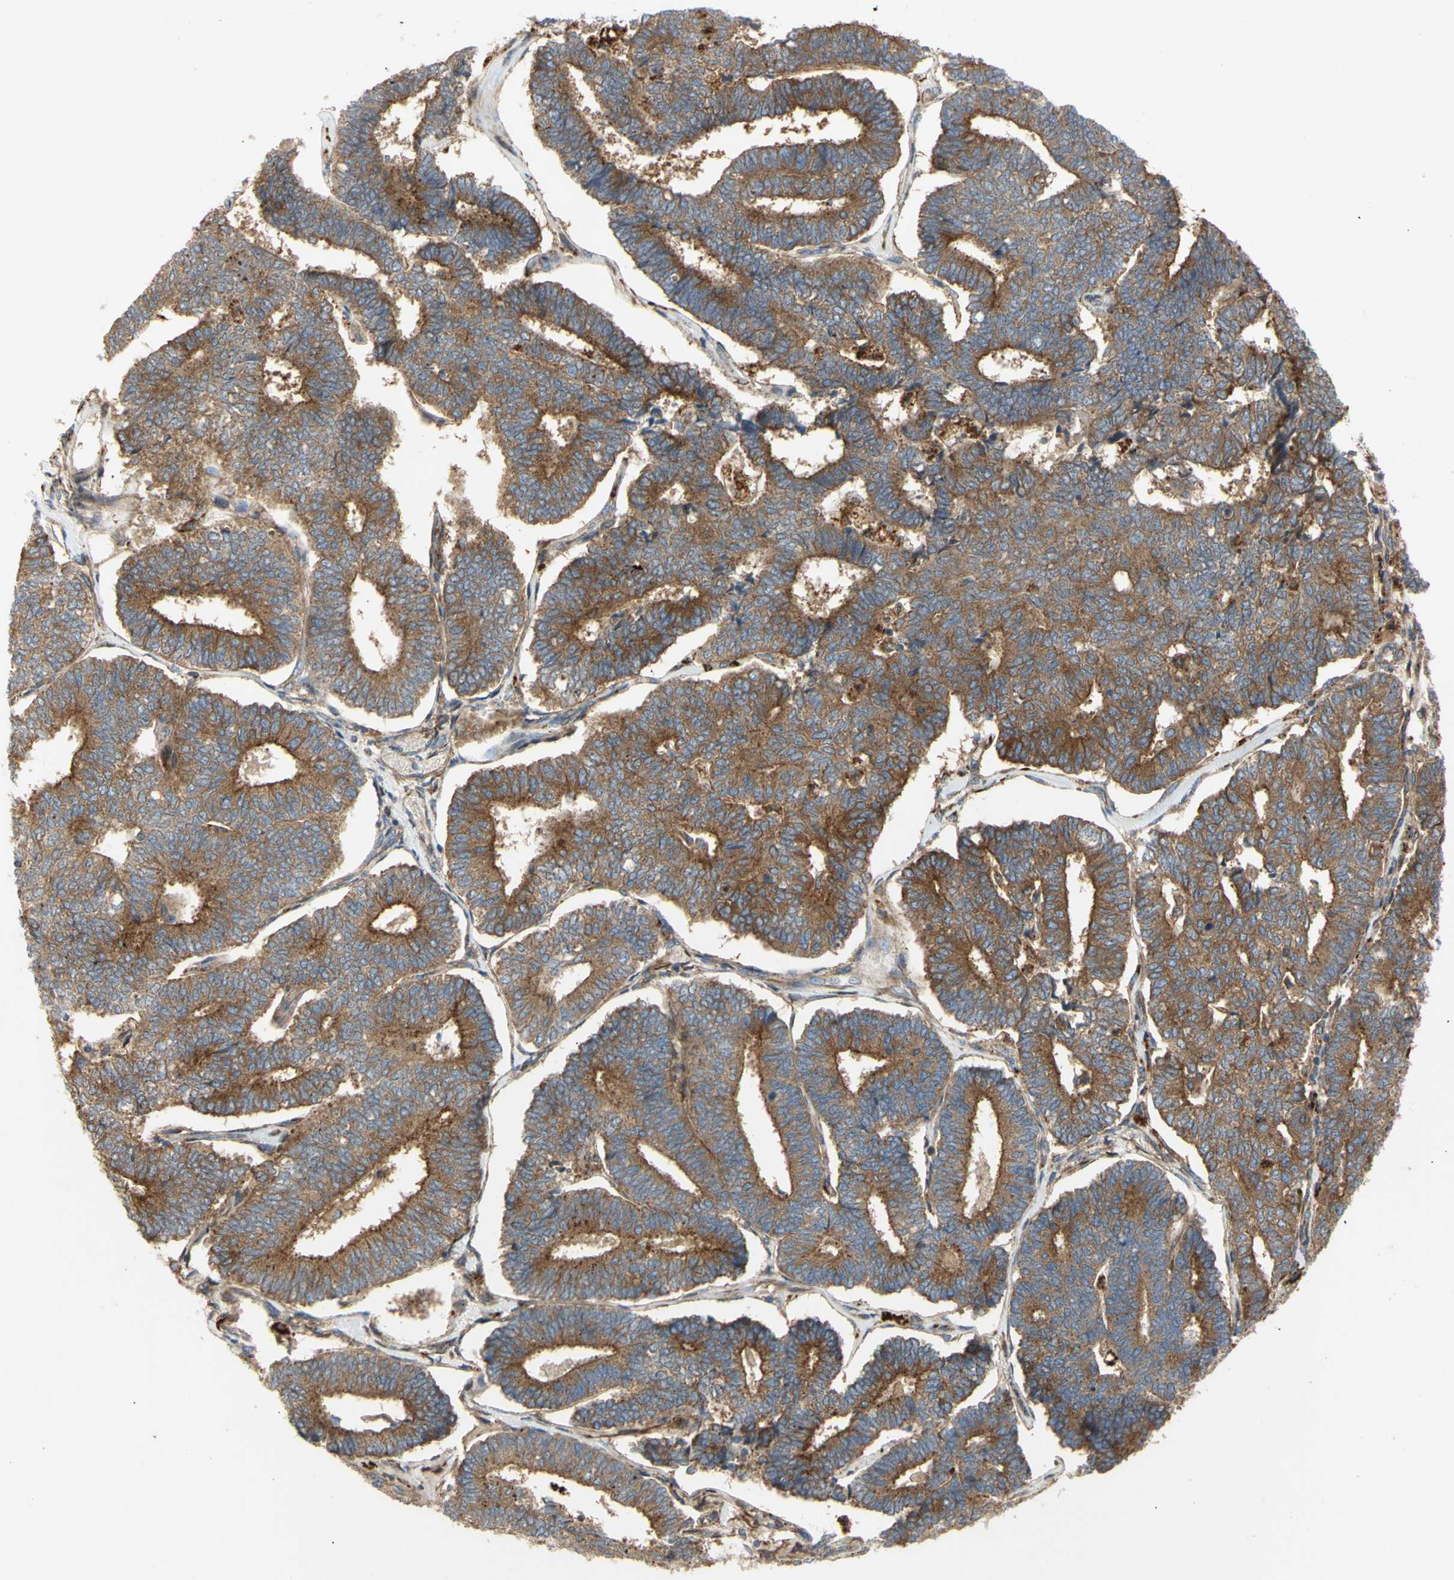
{"staining": {"intensity": "moderate", "quantity": ">75%", "location": "cytoplasmic/membranous"}, "tissue": "endometrial cancer", "cell_type": "Tumor cells", "image_type": "cancer", "snomed": [{"axis": "morphology", "description": "Adenocarcinoma, NOS"}, {"axis": "topography", "description": "Endometrium"}], "caption": "IHC of human endometrial adenocarcinoma exhibits medium levels of moderate cytoplasmic/membranous positivity in approximately >75% of tumor cells. (DAB (3,3'-diaminobenzidine) = brown stain, brightfield microscopy at high magnification).", "gene": "TUBG2", "patient": {"sex": "female", "age": 70}}